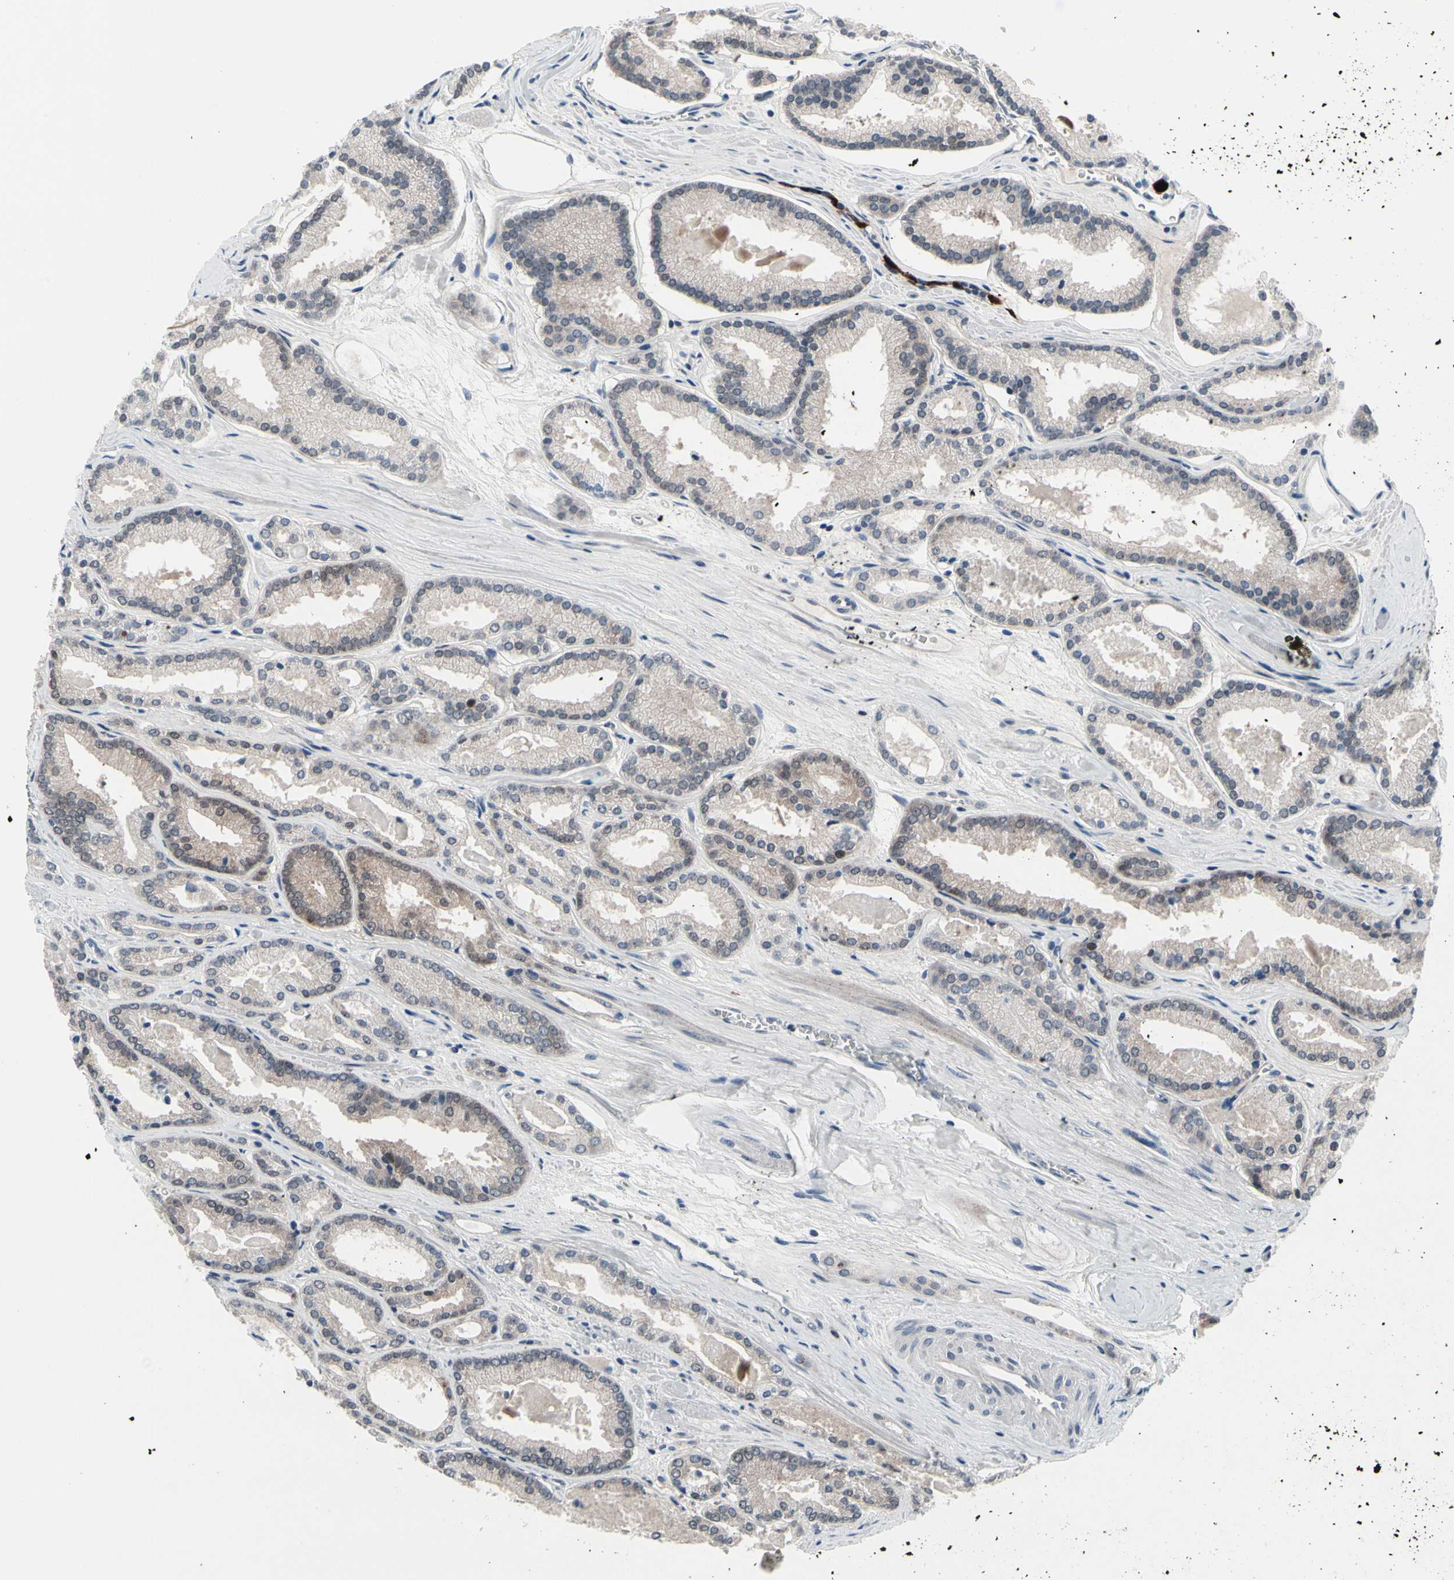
{"staining": {"intensity": "weak", "quantity": "<25%", "location": "cytoplasmic/membranous"}, "tissue": "prostate cancer", "cell_type": "Tumor cells", "image_type": "cancer", "snomed": [{"axis": "morphology", "description": "Adenocarcinoma, Low grade"}, {"axis": "topography", "description": "Prostate"}], "caption": "The immunohistochemistry (IHC) photomicrograph has no significant expression in tumor cells of prostate cancer tissue. (DAB IHC, high magnification).", "gene": "TXN", "patient": {"sex": "male", "age": 59}}